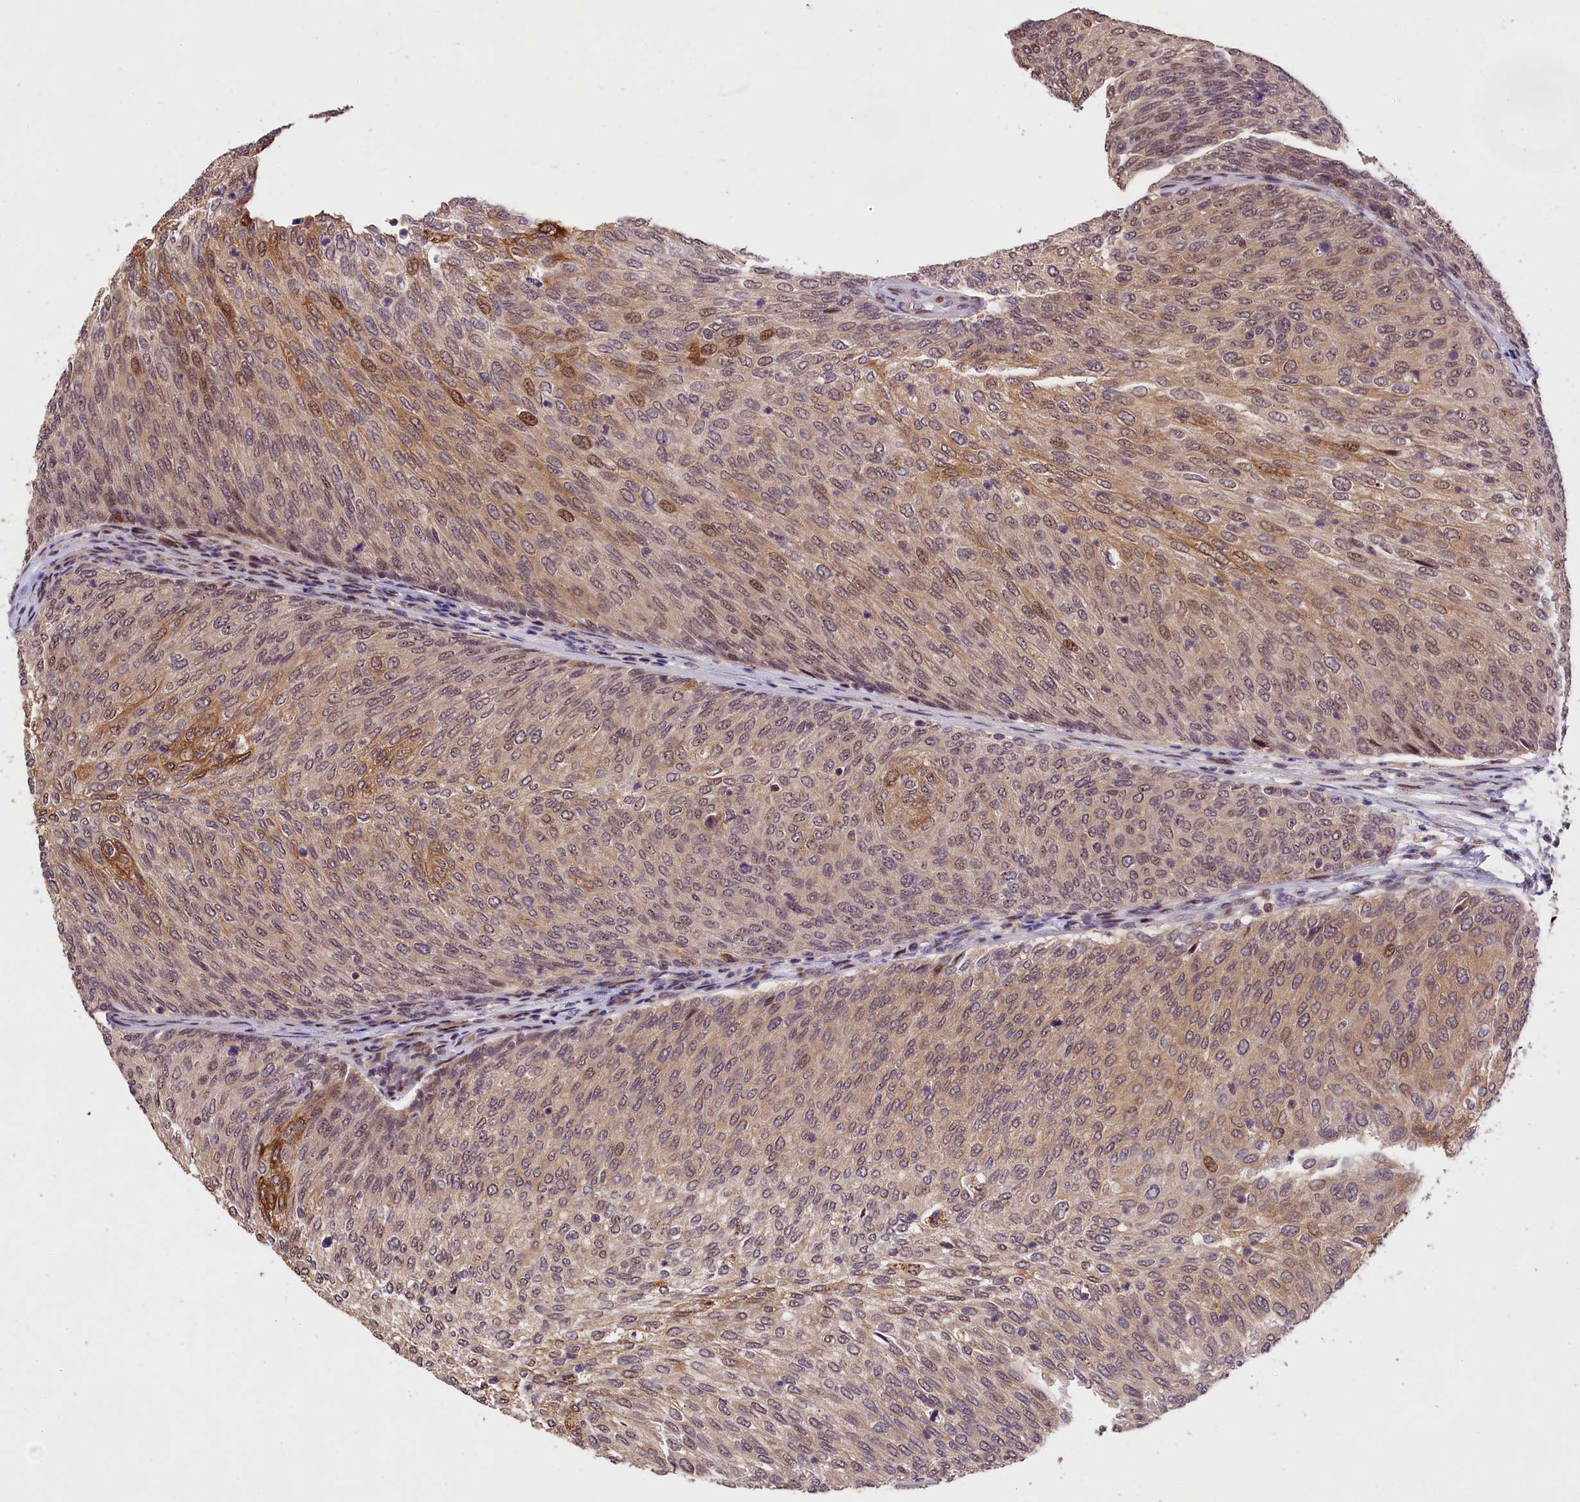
{"staining": {"intensity": "moderate", "quantity": "25%-75%", "location": "cytoplasmic/membranous,nuclear"}, "tissue": "urothelial cancer", "cell_type": "Tumor cells", "image_type": "cancer", "snomed": [{"axis": "morphology", "description": "Urothelial carcinoma, Low grade"}, {"axis": "topography", "description": "Urinary bladder"}], "caption": "Protein positivity by immunohistochemistry displays moderate cytoplasmic/membranous and nuclear staining in approximately 25%-75% of tumor cells in urothelial carcinoma (low-grade).", "gene": "PHAF1", "patient": {"sex": "female", "age": 79}}